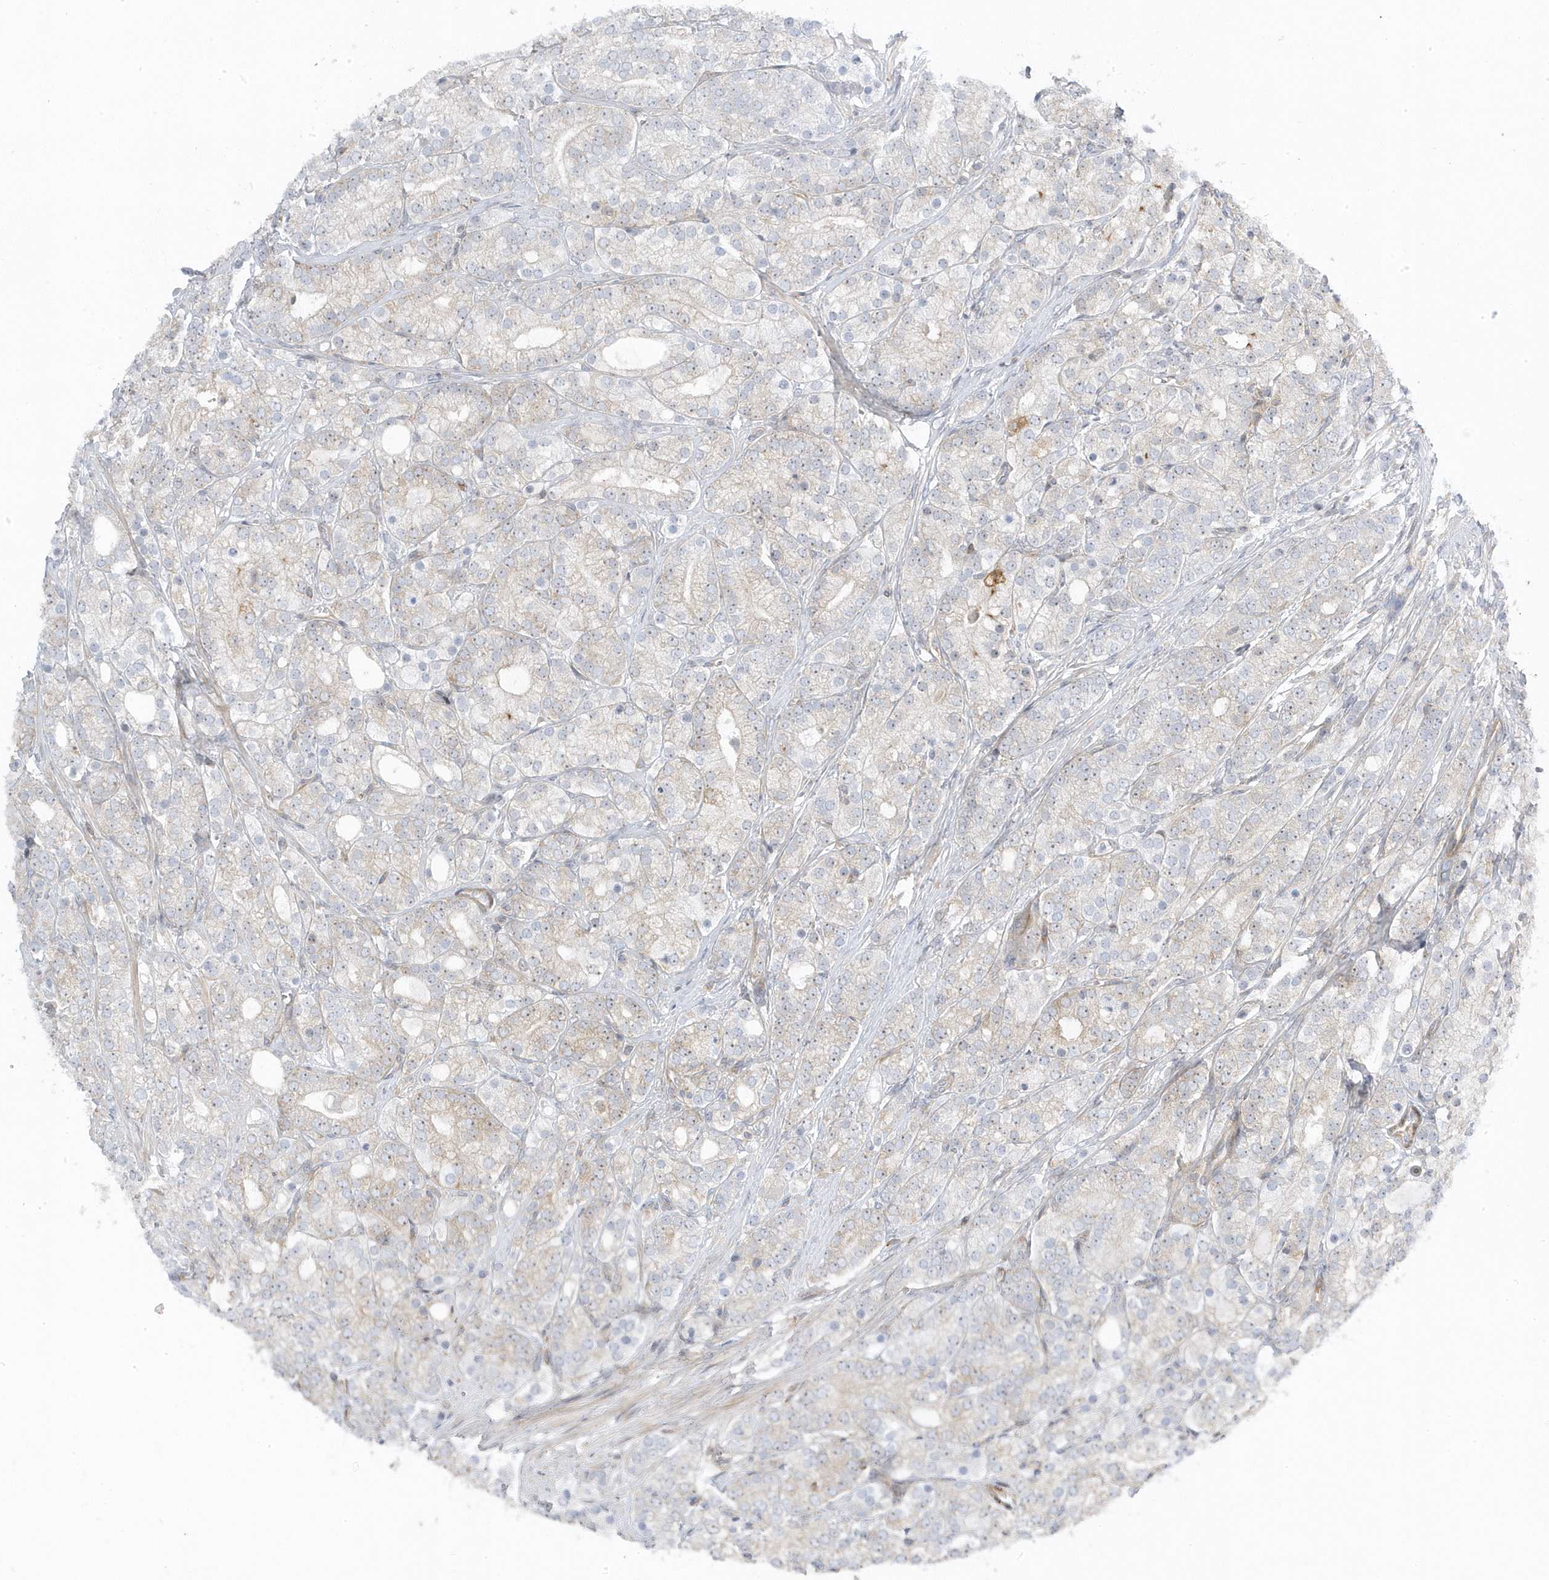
{"staining": {"intensity": "negative", "quantity": "none", "location": "none"}, "tissue": "prostate cancer", "cell_type": "Tumor cells", "image_type": "cancer", "snomed": [{"axis": "morphology", "description": "Adenocarcinoma, High grade"}, {"axis": "topography", "description": "Prostate"}], "caption": "High magnification brightfield microscopy of prostate high-grade adenocarcinoma stained with DAB (brown) and counterstained with hematoxylin (blue): tumor cells show no significant positivity.", "gene": "MAP7D3", "patient": {"sex": "male", "age": 57}}